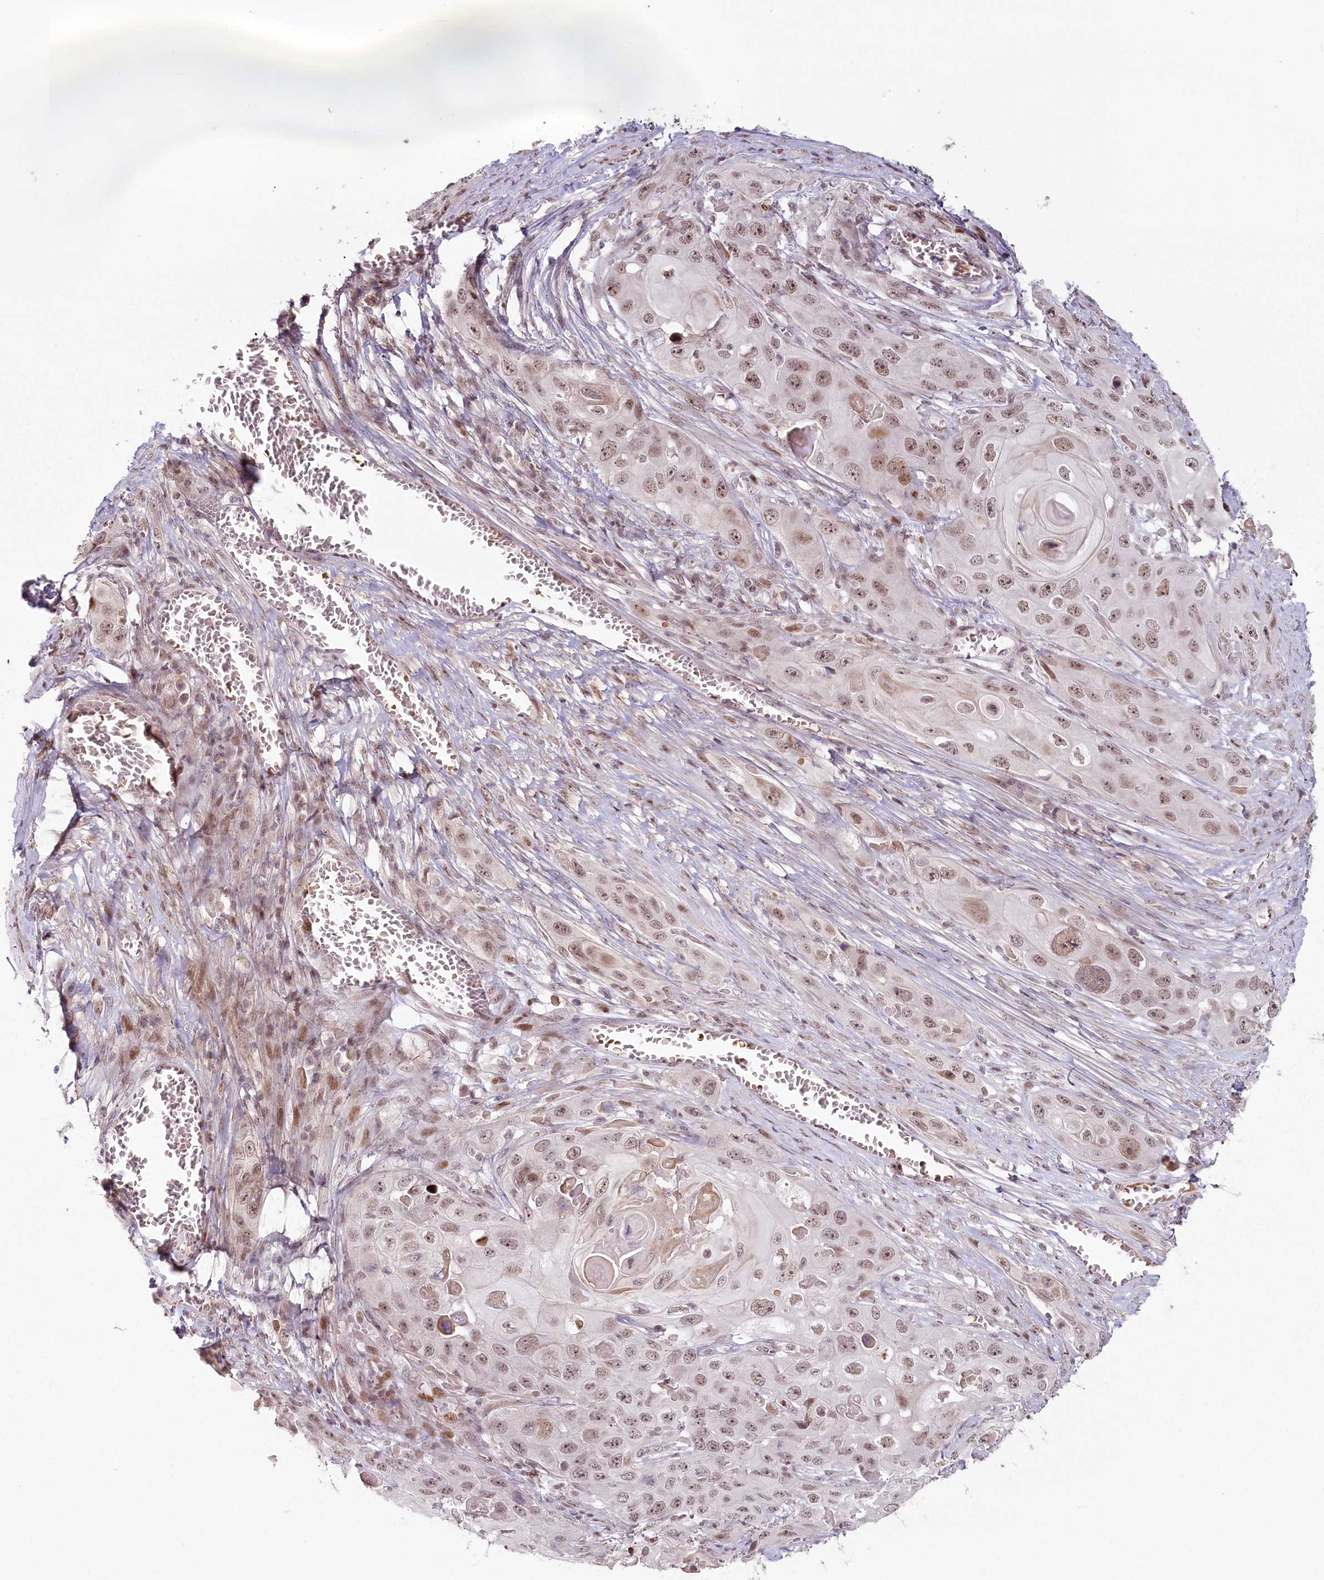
{"staining": {"intensity": "weak", "quantity": ">75%", "location": "nuclear"}, "tissue": "skin cancer", "cell_type": "Tumor cells", "image_type": "cancer", "snomed": [{"axis": "morphology", "description": "Squamous cell carcinoma, NOS"}, {"axis": "topography", "description": "Skin"}], "caption": "Protein staining of squamous cell carcinoma (skin) tissue demonstrates weak nuclear expression in approximately >75% of tumor cells.", "gene": "FAM204A", "patient": {"sex": "male", "age": 55}}